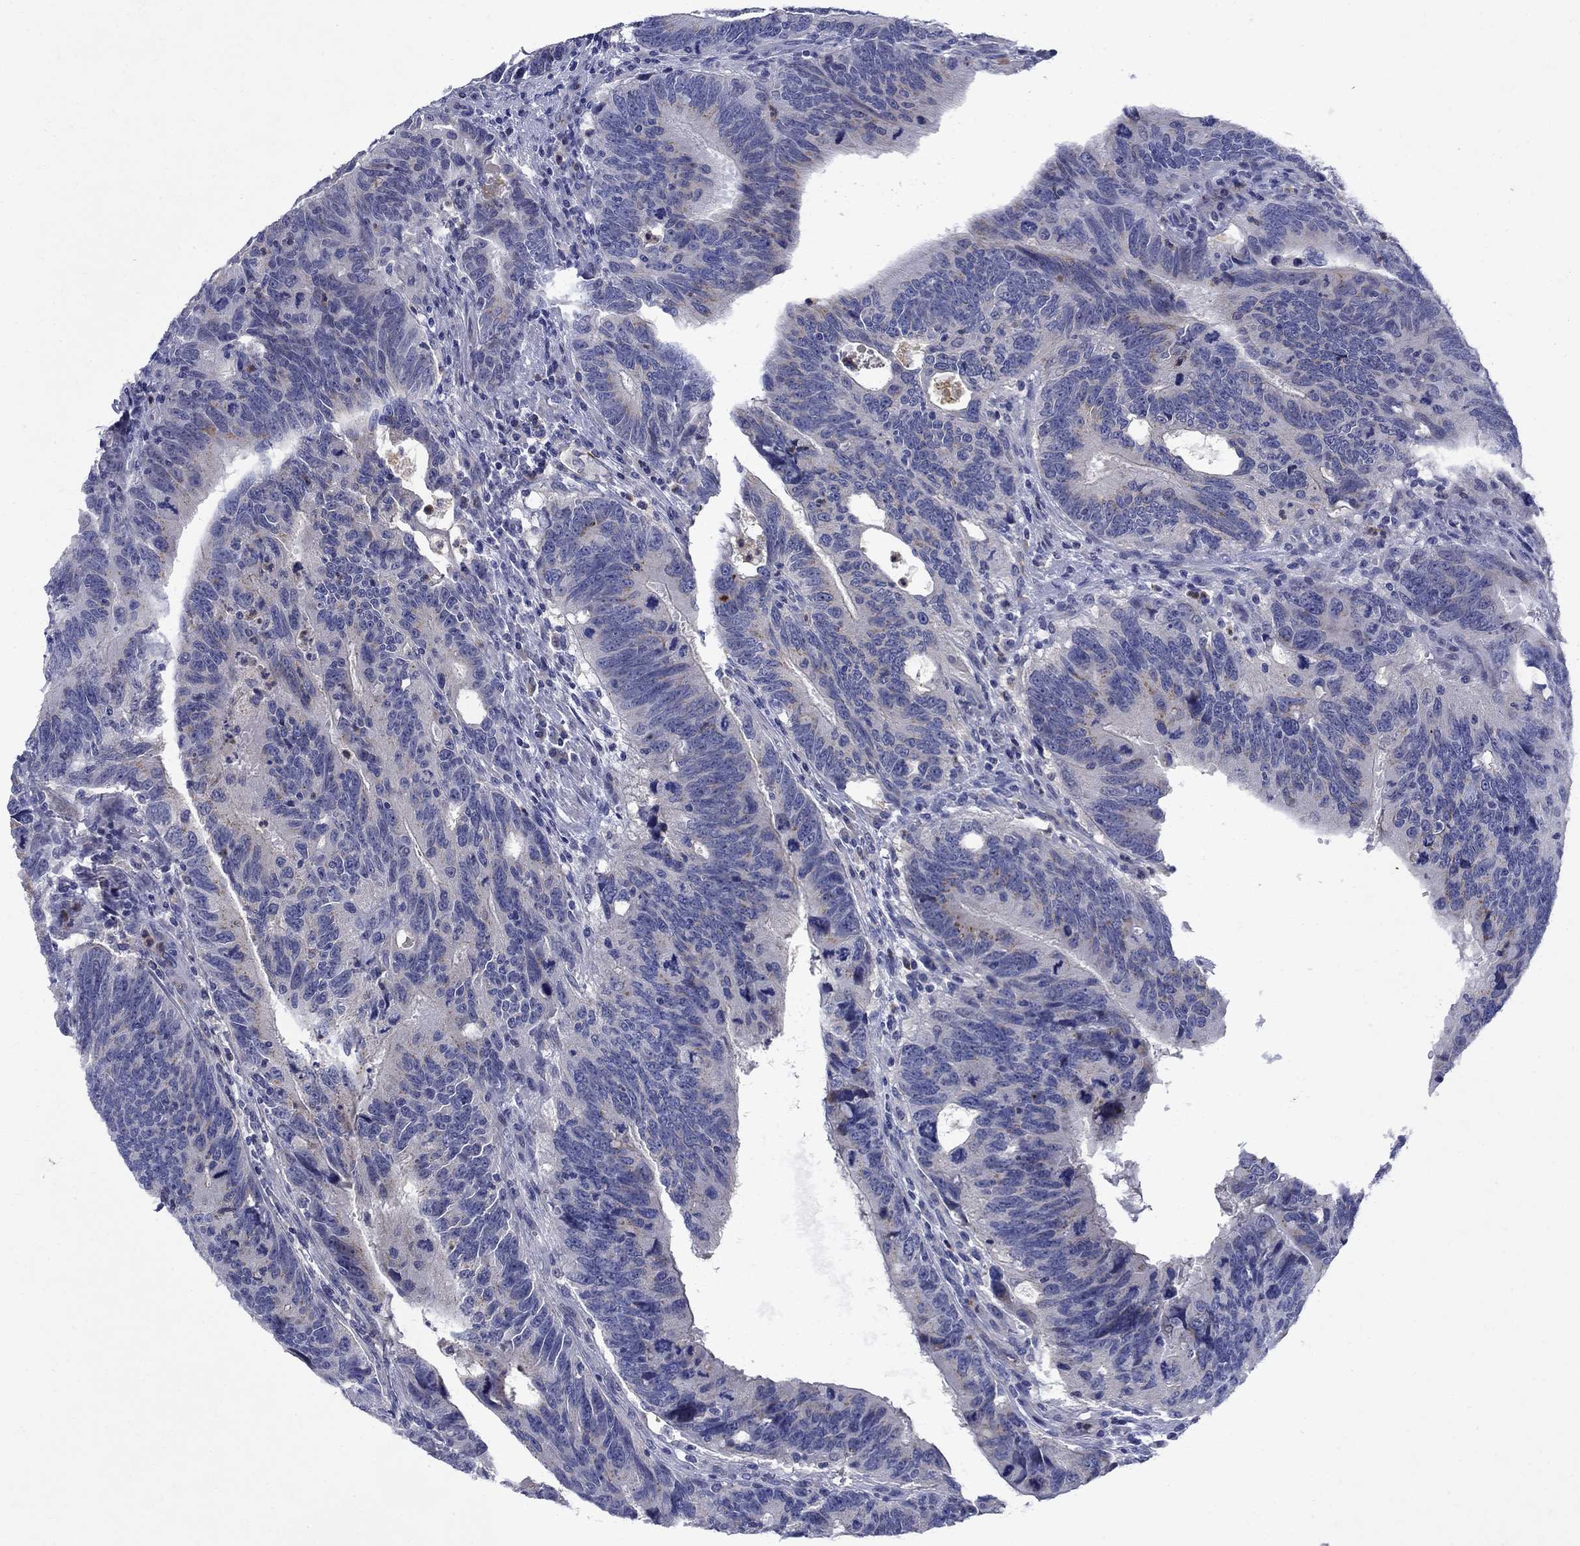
{"staining": {"intensity": "negative", "quantity": "none", "location": "none"}, "tissue": "colorectal cancer", "cell_type": "Tumor cells", "image_type": "cancer", "snomed": [{"axis": "morphology", "description": "Adenocarcinoma, NOS"}, {"axis": "topography", "description": "Colon"}], "caption": "Human colorectal cancer (adenocarcinoma) stained for a protein using immunohistochemistry reveals no staining in tumor cells.", "gene": "STAB2", "patient": {"sex": "female", "age": 77}}